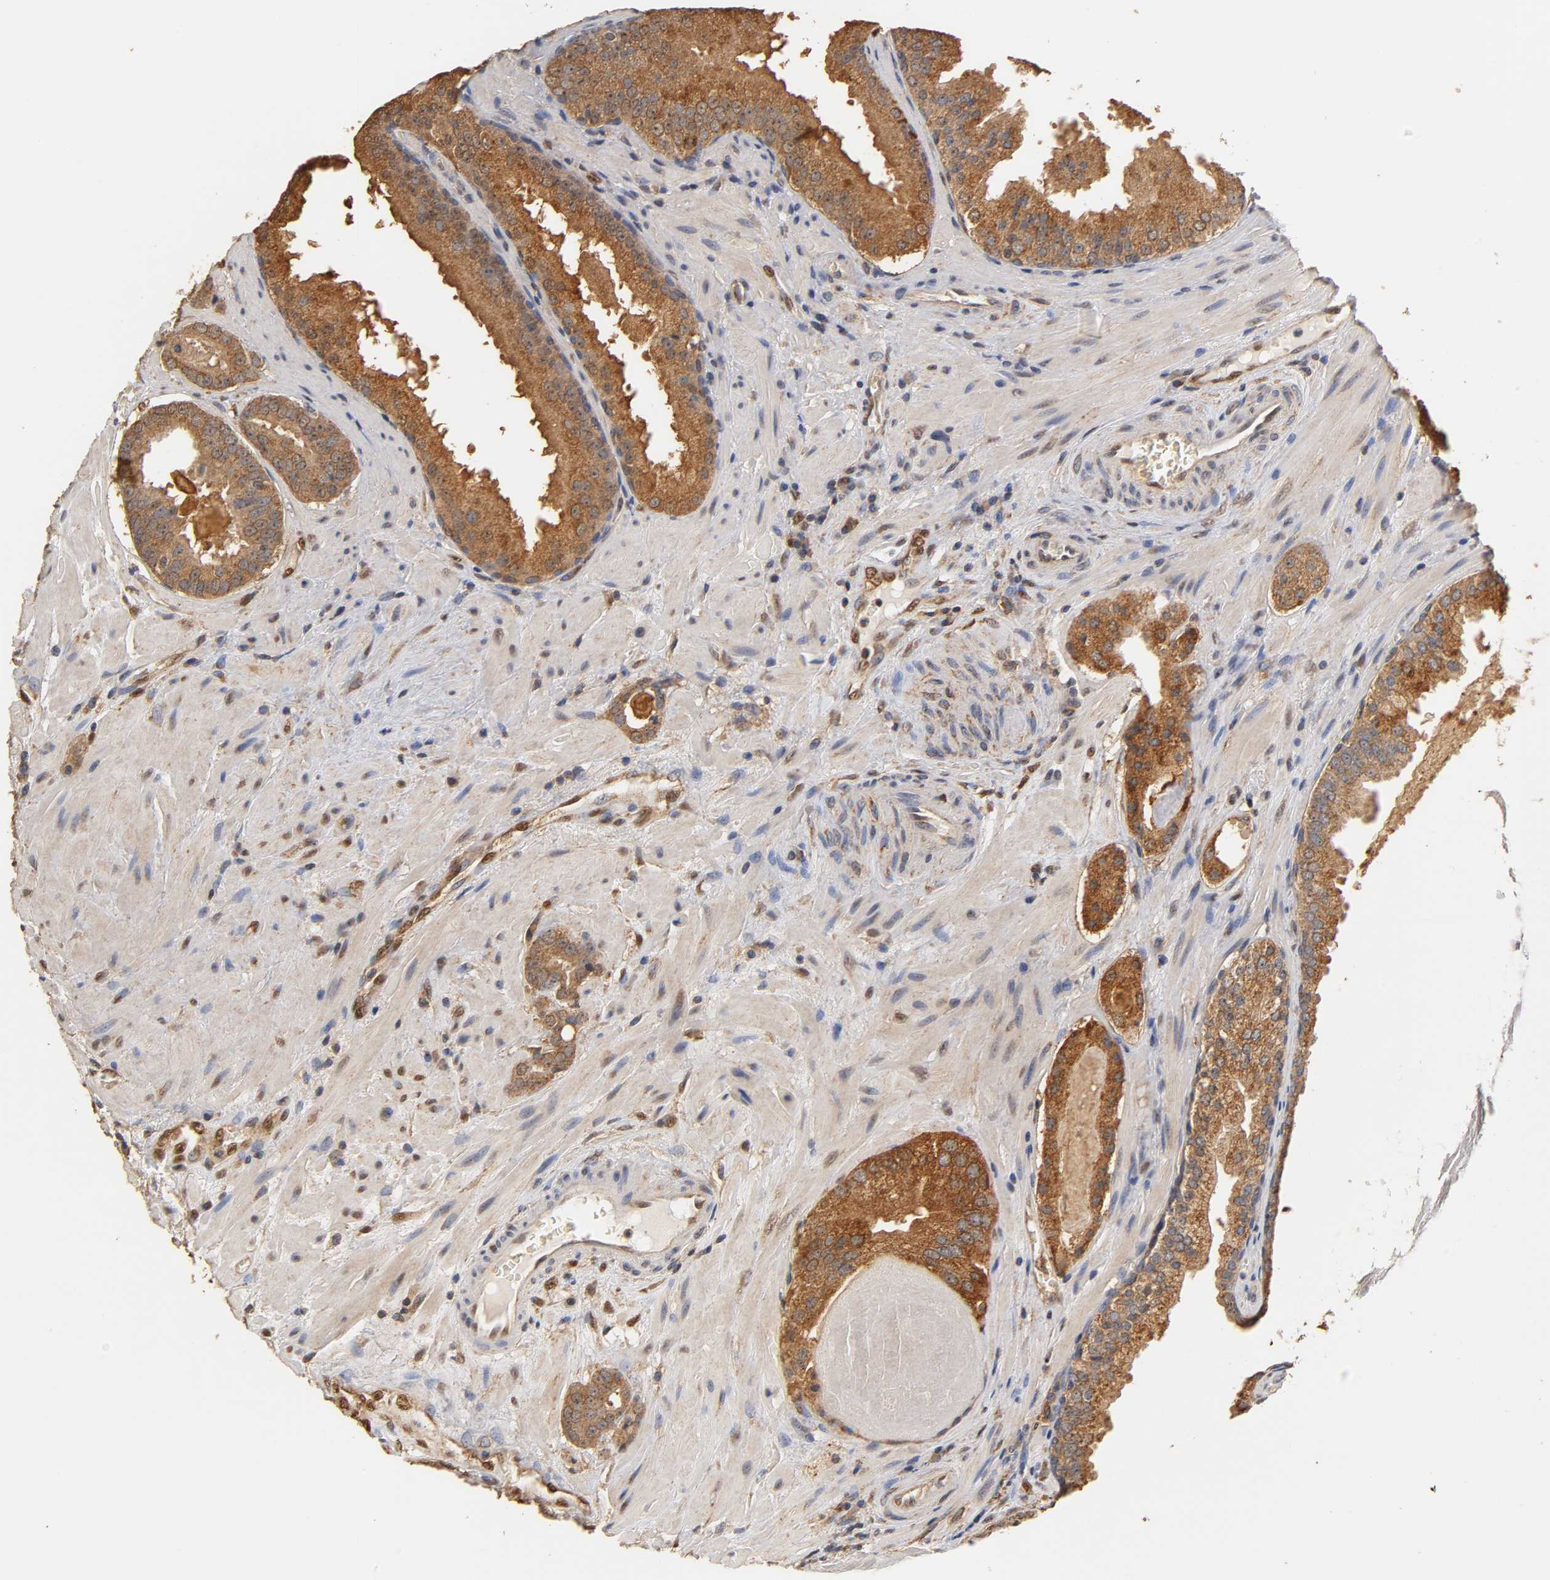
{"staining": {"intensity": "strong", "quantity": ">75%", "location": "cytoplasmic/membranous"}, "tissue": "prostate cancer", "cell_type": "Tumor cells", "image_type": "cancer", "snomed": [{"axis": "morphology", "description": "Adenocarcinoma, High grade"}, {"axis": "topography", "description": "Prostate"}], "caption": "A high amount of strong cytoplasmic/membranous positivity is seen in about >75% of tumor cells in prostate cancer (high-grade adenocarcinoma) tissue.", "gene": "PKN1", "patient": {"sex": "male", "age": 68}}